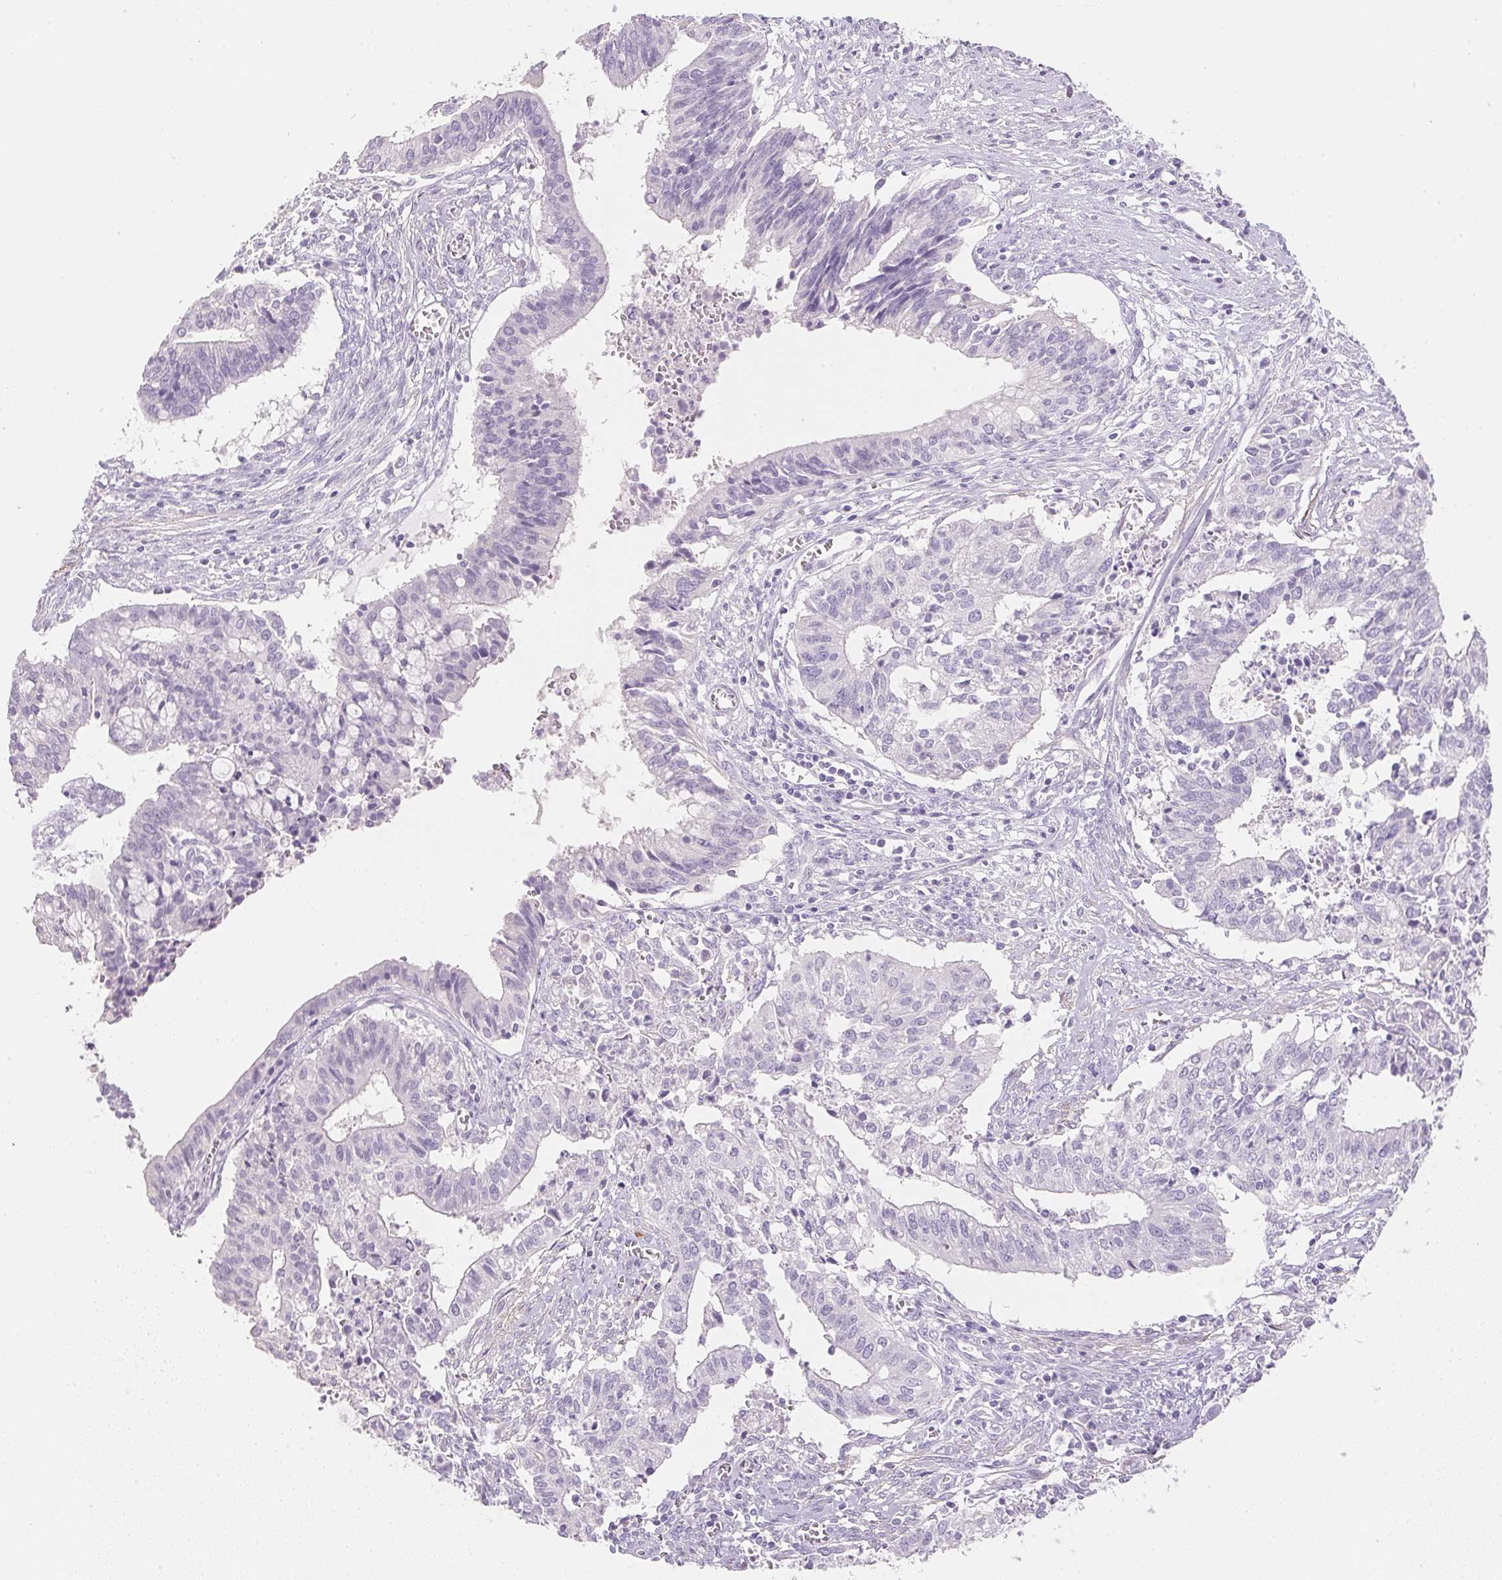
{"staining": {"intensity": "negative", "quantity": "none", "location": "none"}, "tissue": "cervical cancer", "cell_type": "Tumor cells", "image_type": "cancer", "snomed": [{"axis": "morphology", "description": "Adenocarcinoma, NOS"}, {"axis": "topography", "description": "Cervix"}], "caption": "Cervical cancer (adenocarcinoma) was stained to show a protein in brown. There is no significant staining in tumor cells.", "gene": "KCNE2", "patient": {"sex": "female", "age": 44}}